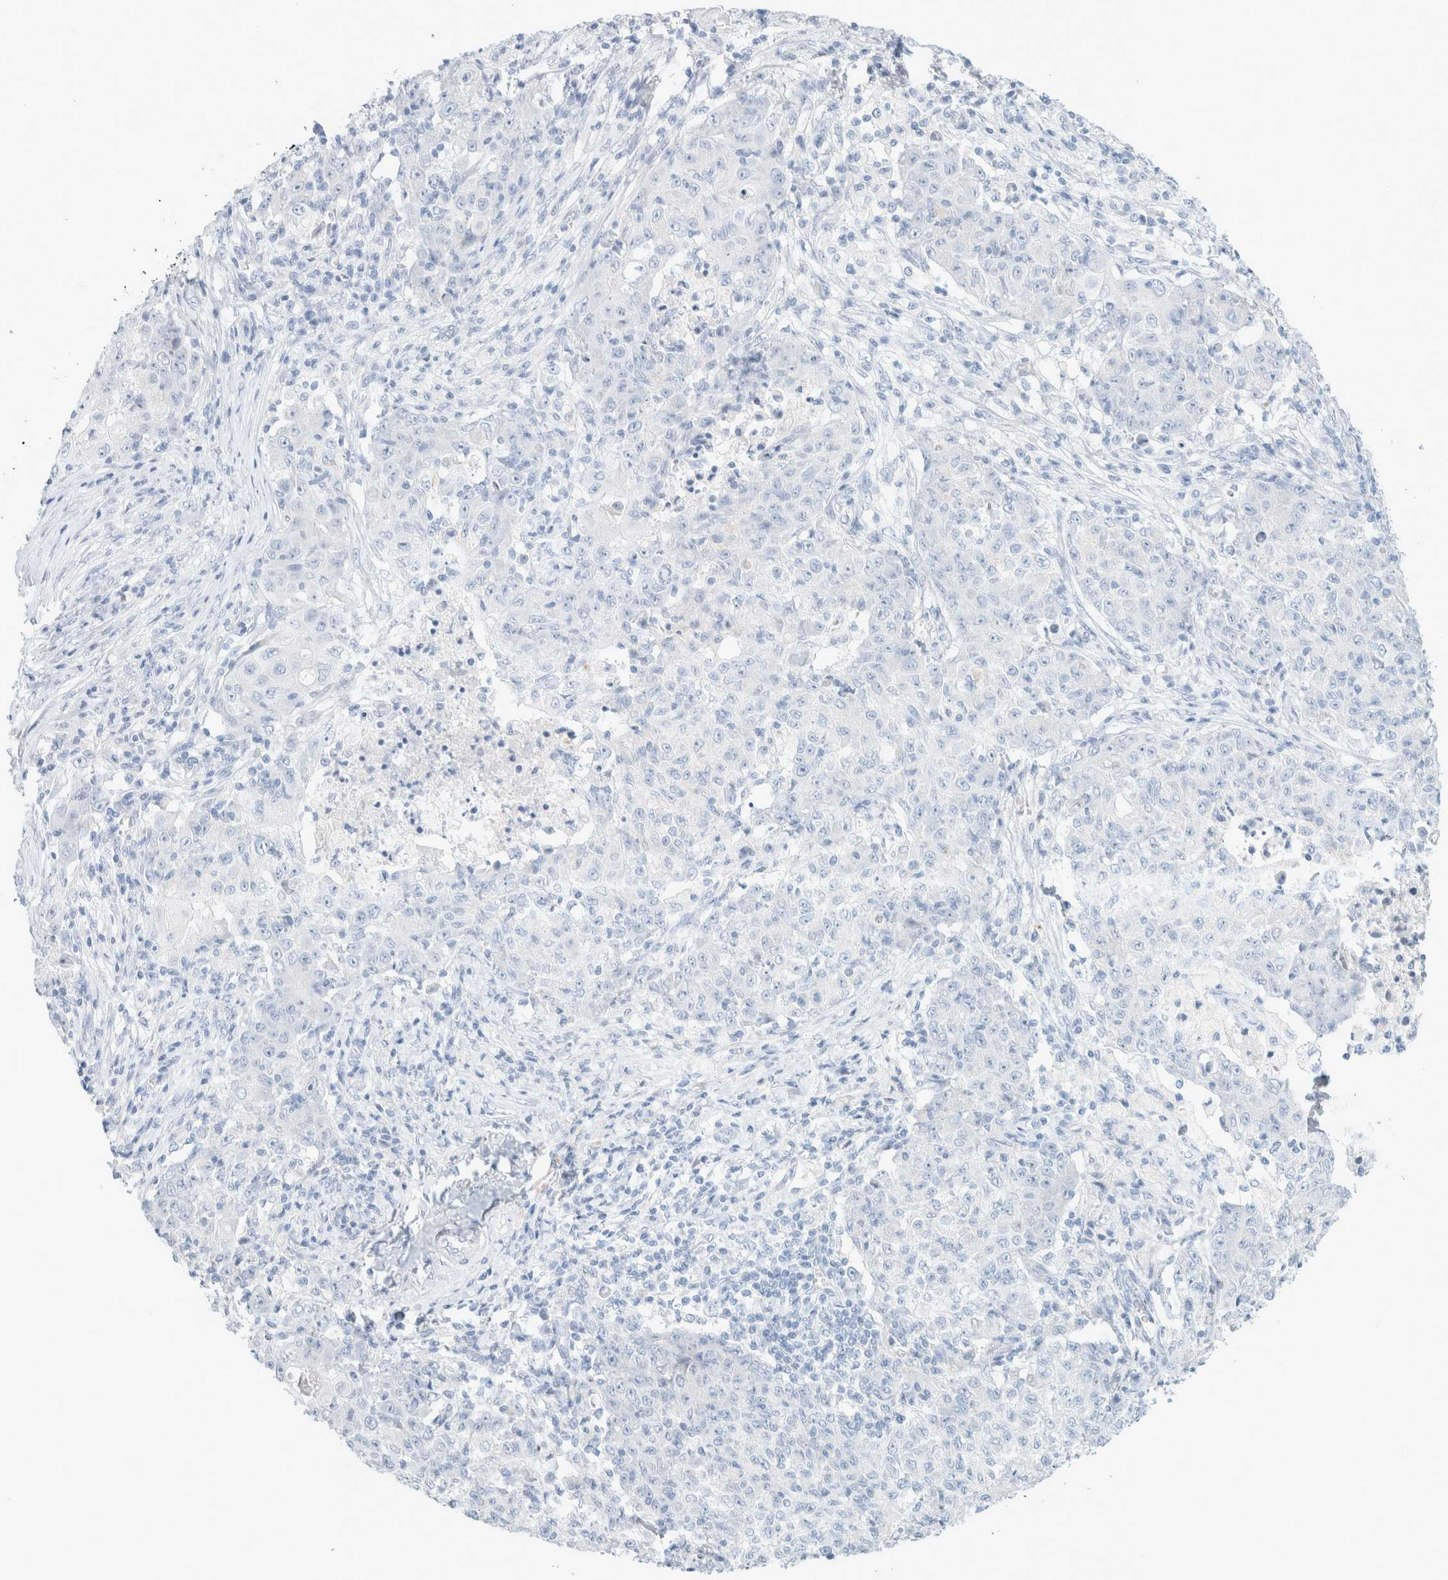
{"staining": {"intensity": "negative", "quantity": "none", "location": "none"}, "tissue": "ovarian cancer", "cell_type": "Tumor cells", "image_type": "cancer", "snomed": [{"axis": "morphology", "description": "Carcinoma, endometroid"}, {"axis": "topography", "description": "Ovary"}], "caption": "DAB immunohistochemical staining of human ovarian cancer demonstrates no significant staining in tumor cells.", "gene": "CPQ", "patient": {"sex": "female", "age": 42}}